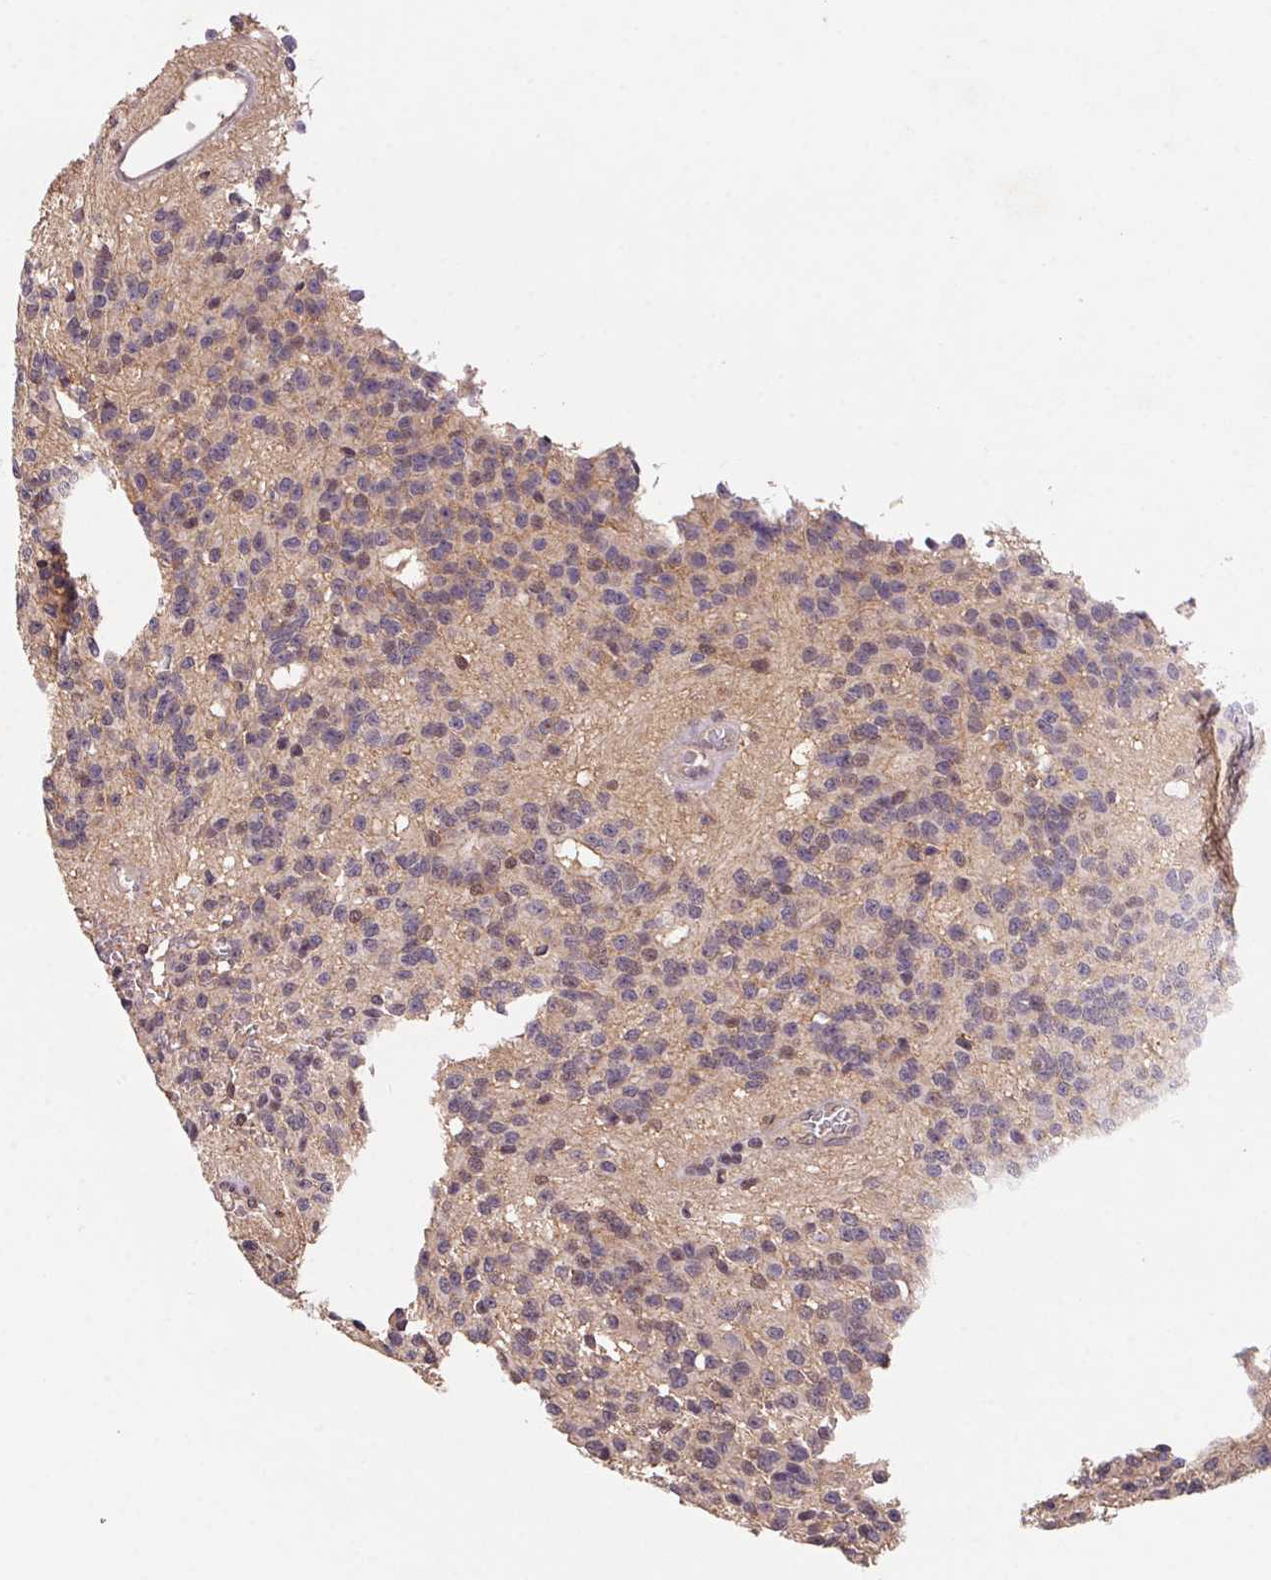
{"staining": {"intensity": "weak", "quantity": "<25%", "location": "nuclear"}, "tissue": "glioma", "cell_type": "Tumor cells", "image_type": "cancer", "snomed": [{"axis": "morphology", "description": "Glioma, malignant, Low grade"}, {"axis": "topography", "description": "Brain"}], "caption": "DAB (3,3'-diaminobenzidine) immunohistochemical staining of glioma demonstrates no significant positivity in tumor cells. (Immunohistochemistry (ihc), brightfield microscopy, high magnification).", "gene": "SLC52A2", "patient": {"sex": "male", "age": 31}}